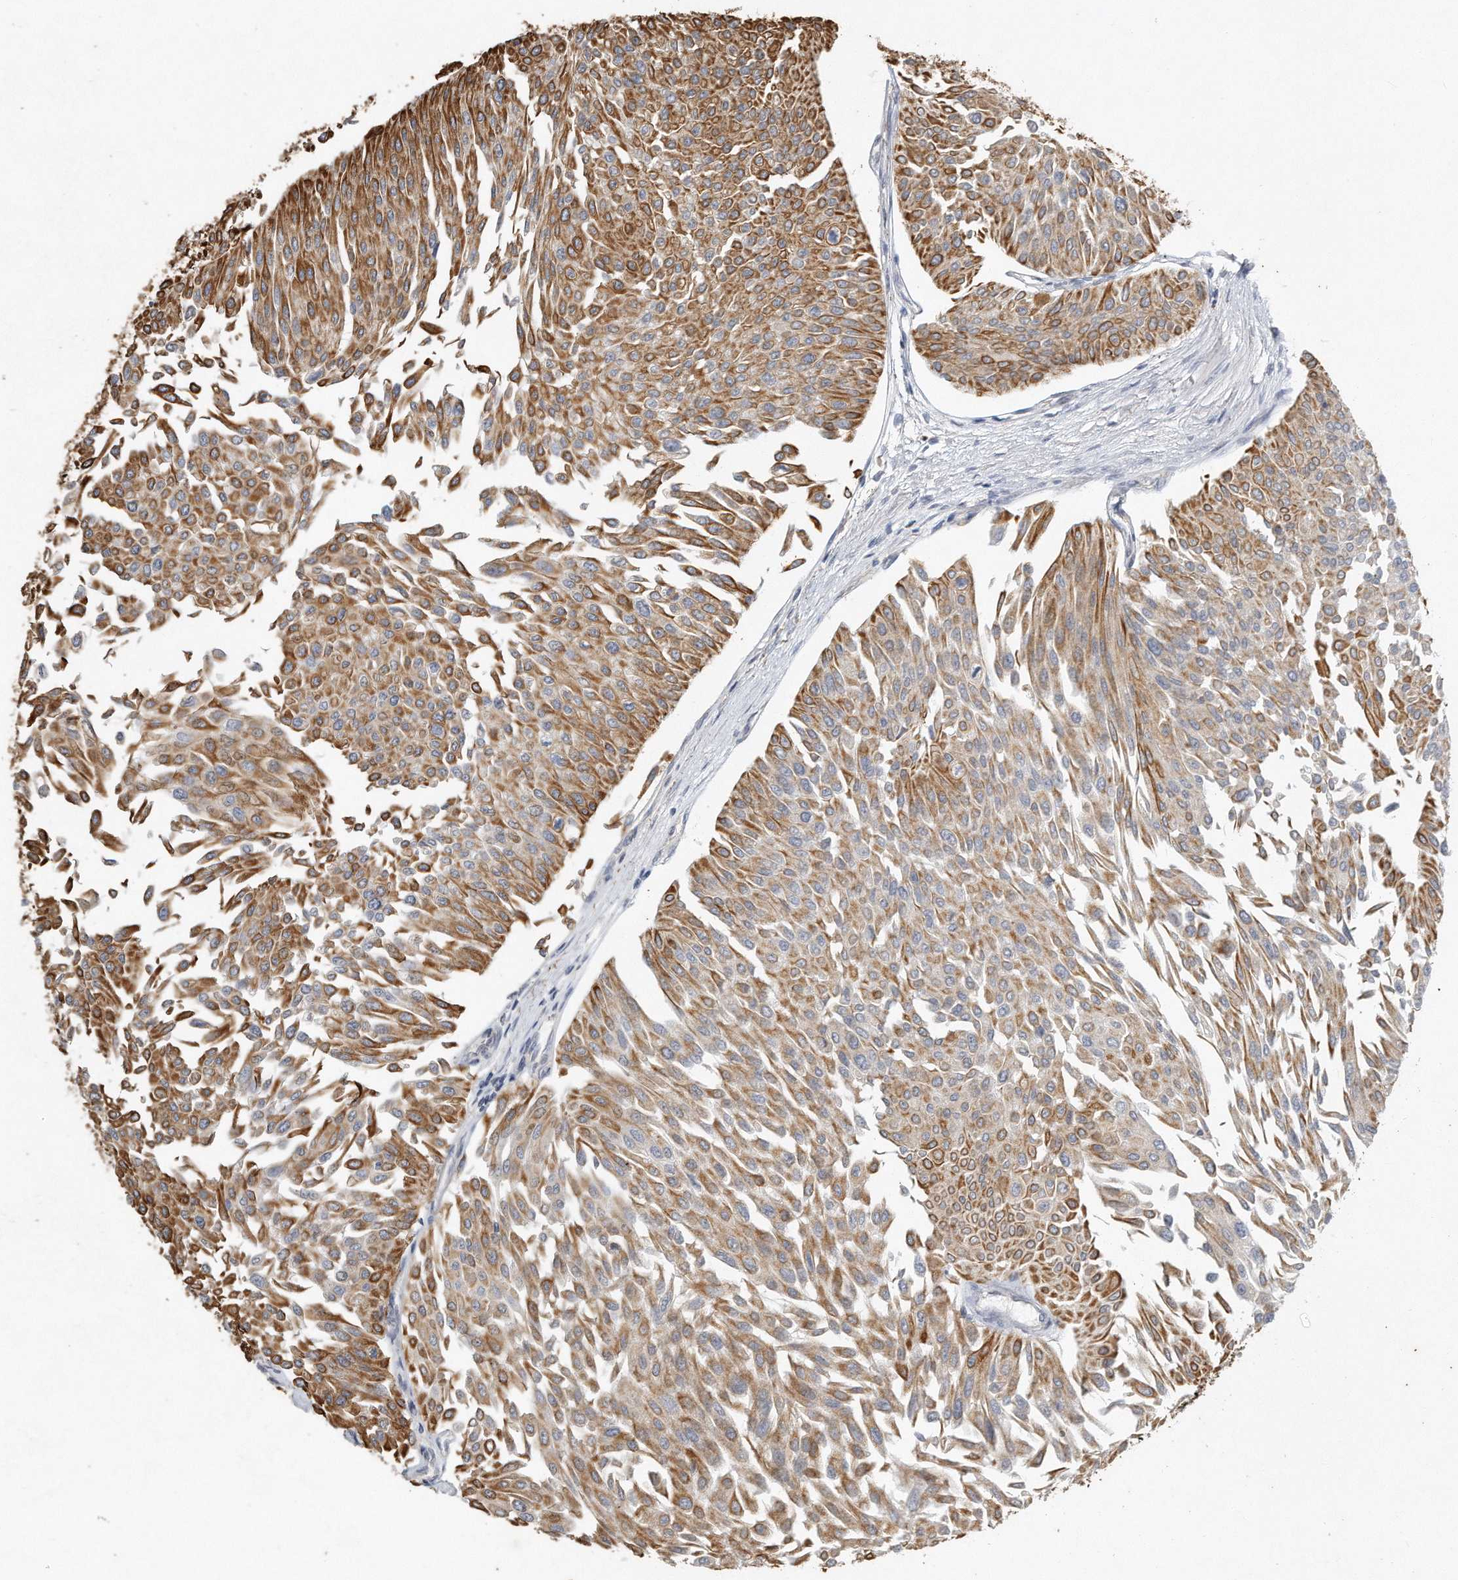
{"staining": {"intensity": "moderate", "quantity": ">75%", "location": "cytoplasmic/membranous"}, "tissue": "urothelial cancer", "cell_type": "Tumor cells", "image_type": "cancer", "snomed": [{"axis": "morphology", "description": "Urothelial carcinoma, Low grade"}, {"axis": "topography", "description": "Urinary bladder"}], "caption": "This micrograph displays immunohistochemistry staining of human urothelial cancer, with medium moderate cytoplasmic/membranous staining in approximately >75% of tumor cells.", "gene": "CAMK1", "patient": {"sex": "male", "age": 67}}